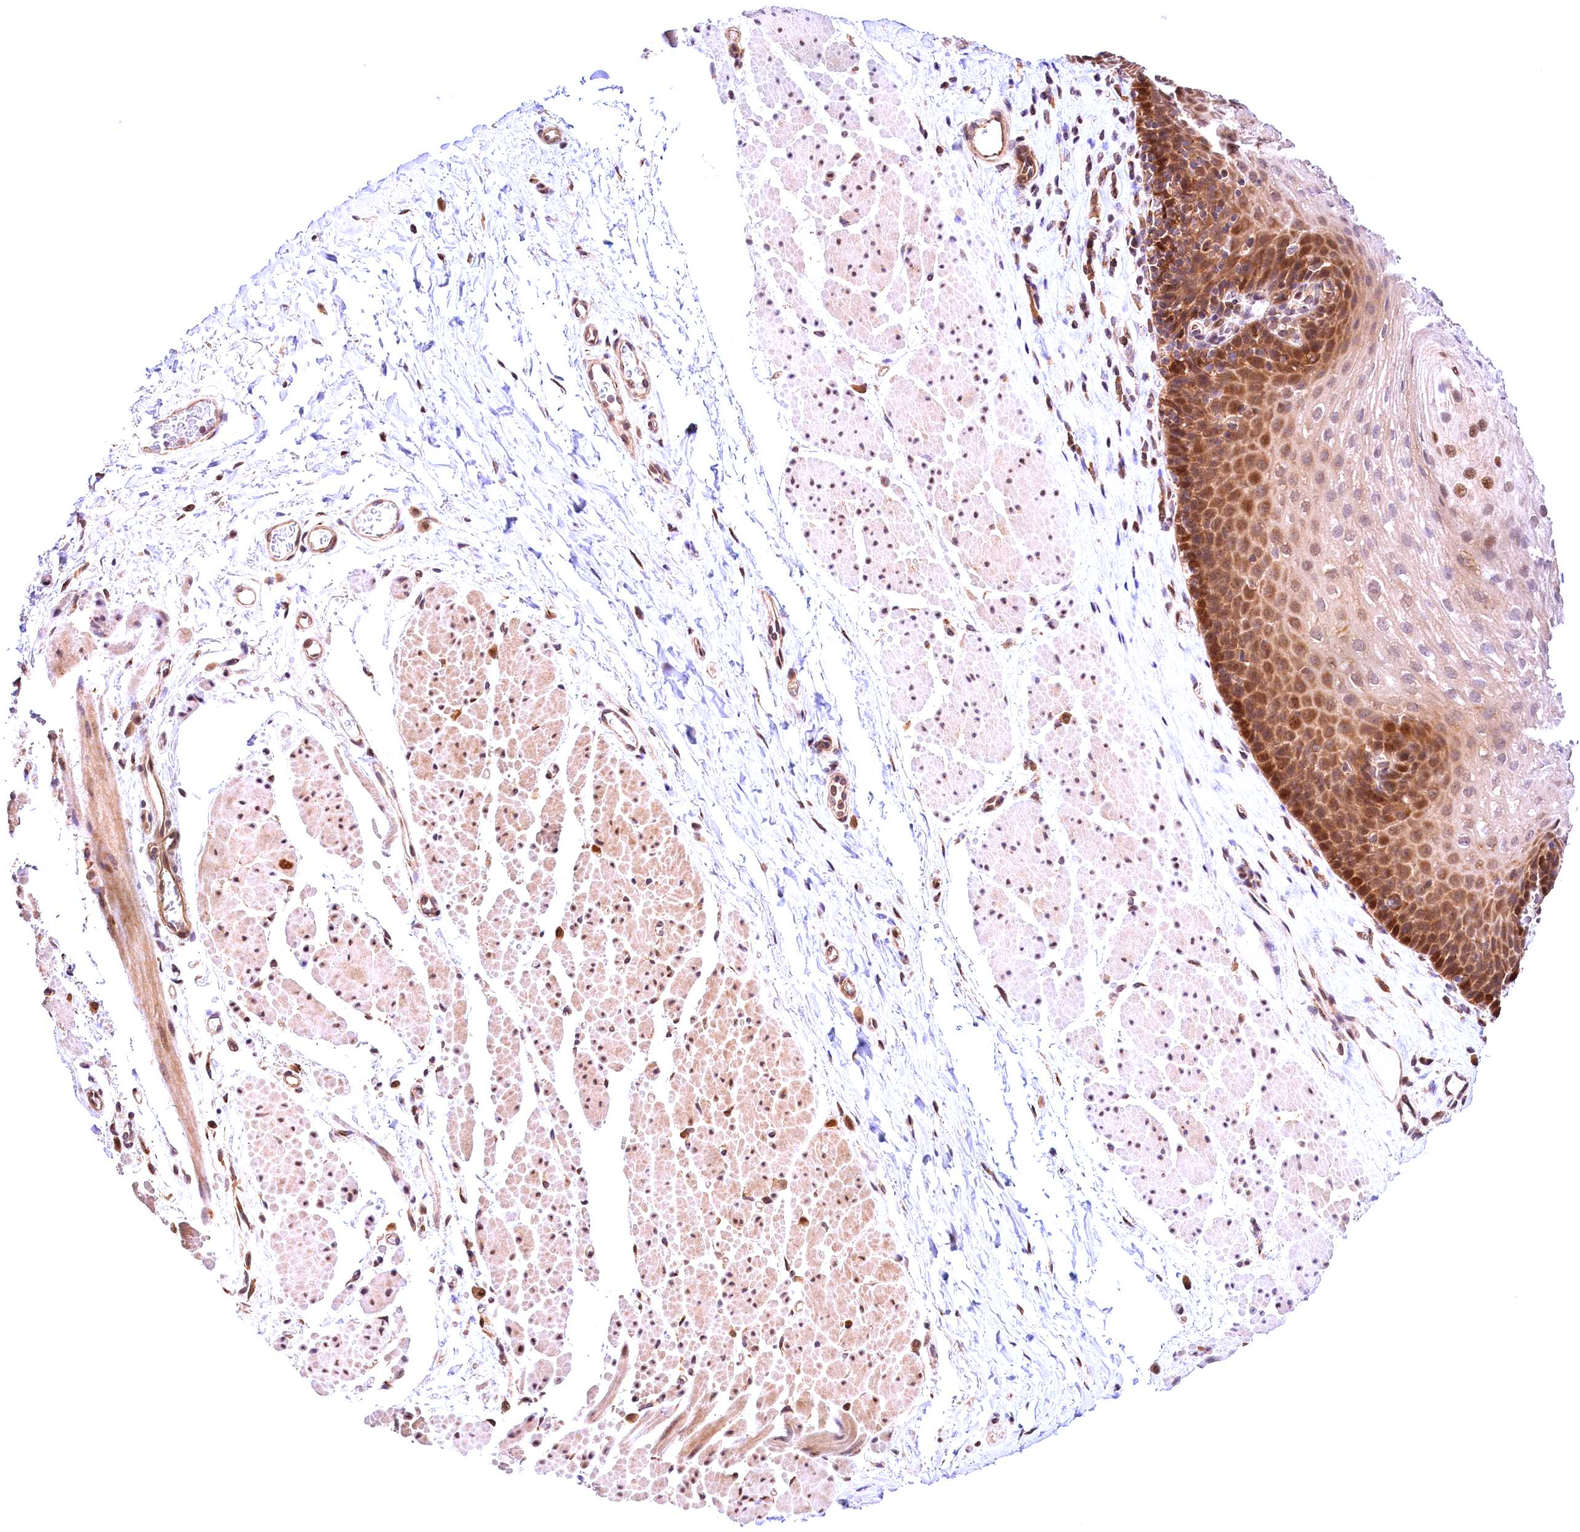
{"staining": {"intensity": "strong", "quantity": "25%-75%", "location": "cytoplasmic/membranous,nuclear"}, "tissue": "esophagus", "cell_type": "Squamous epithelial cells", "image_type": "normal", "snomed": [{"axis": "morphology", "description": "Normal tissue, NOS"}, {"axis": "topography", "description": "Esophagus"}], "caption": "An image of human esophagus stained for a protein shows strong cytoplasmic/membranous,nuclear brown staining in squamous epithelial cells. The staining was performed using DAB (3,3'-diaminobenzidine), with brown indicating positive protein expression. Nuclei are stained blue with hematoxylin.", "gene": "CHORDC1", "patient": {"sex": "female", "age": 66}}